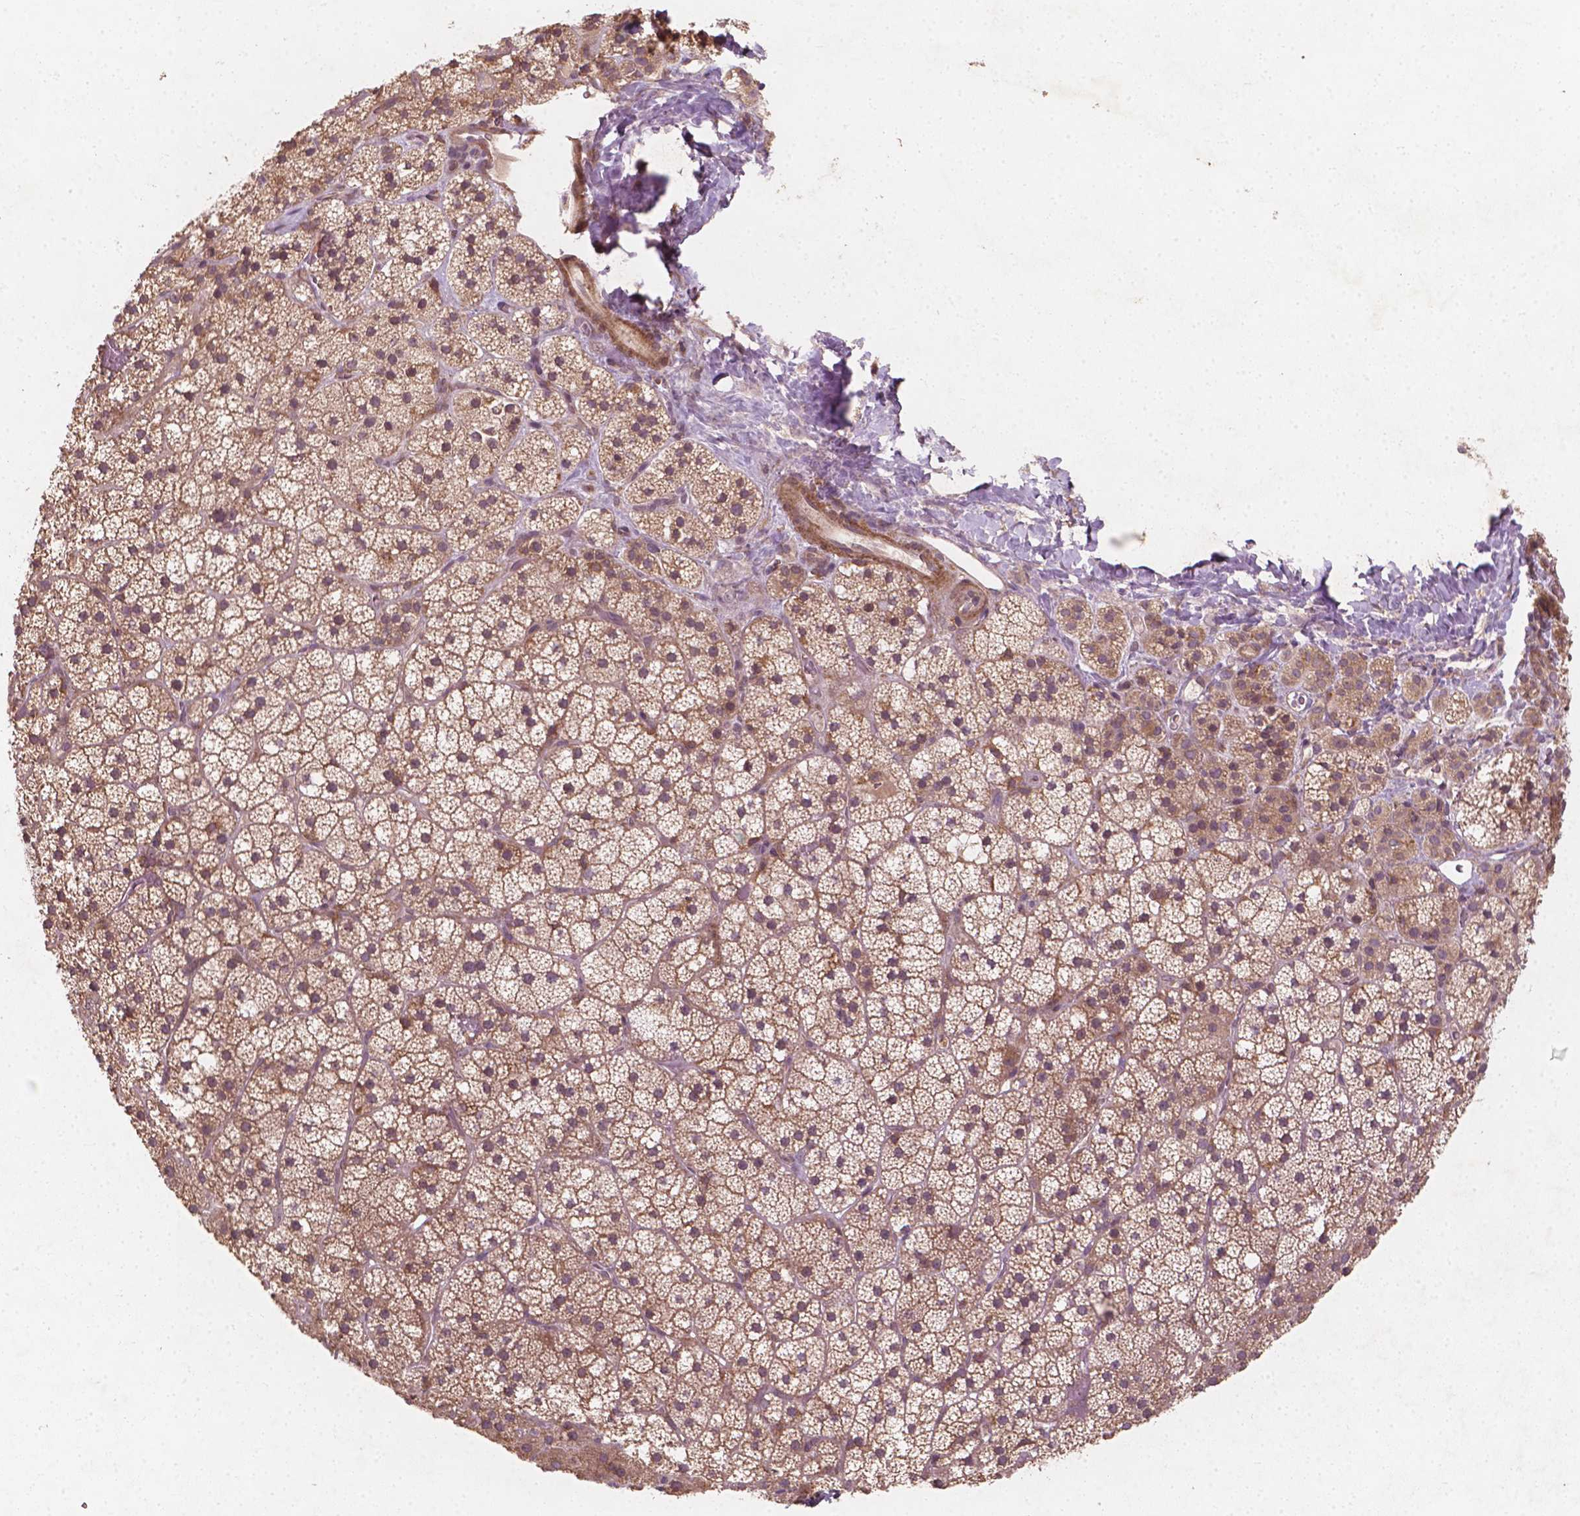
{"staining": {"intensity": "moderate", "quantity": ">75%", "location": "cytoplasmic/membranous"}, "tissue": "adrenal gland", "cell_type": "Glandular cells", "image_type": "normal", "snomed": [{"axis": "morphology", "description": "Normal tissue, NOS"}, {"axis": "topography", "description": "Adrenal gland"}], "caption": "Brown immunohistochemical staining in benign adrenal gland displays moderate cytoplasmic/membranous positivity in approximately >75% of glandular cells.", "gene": "CYFIP1", "patient": {"sex": "male", "age": 53}}